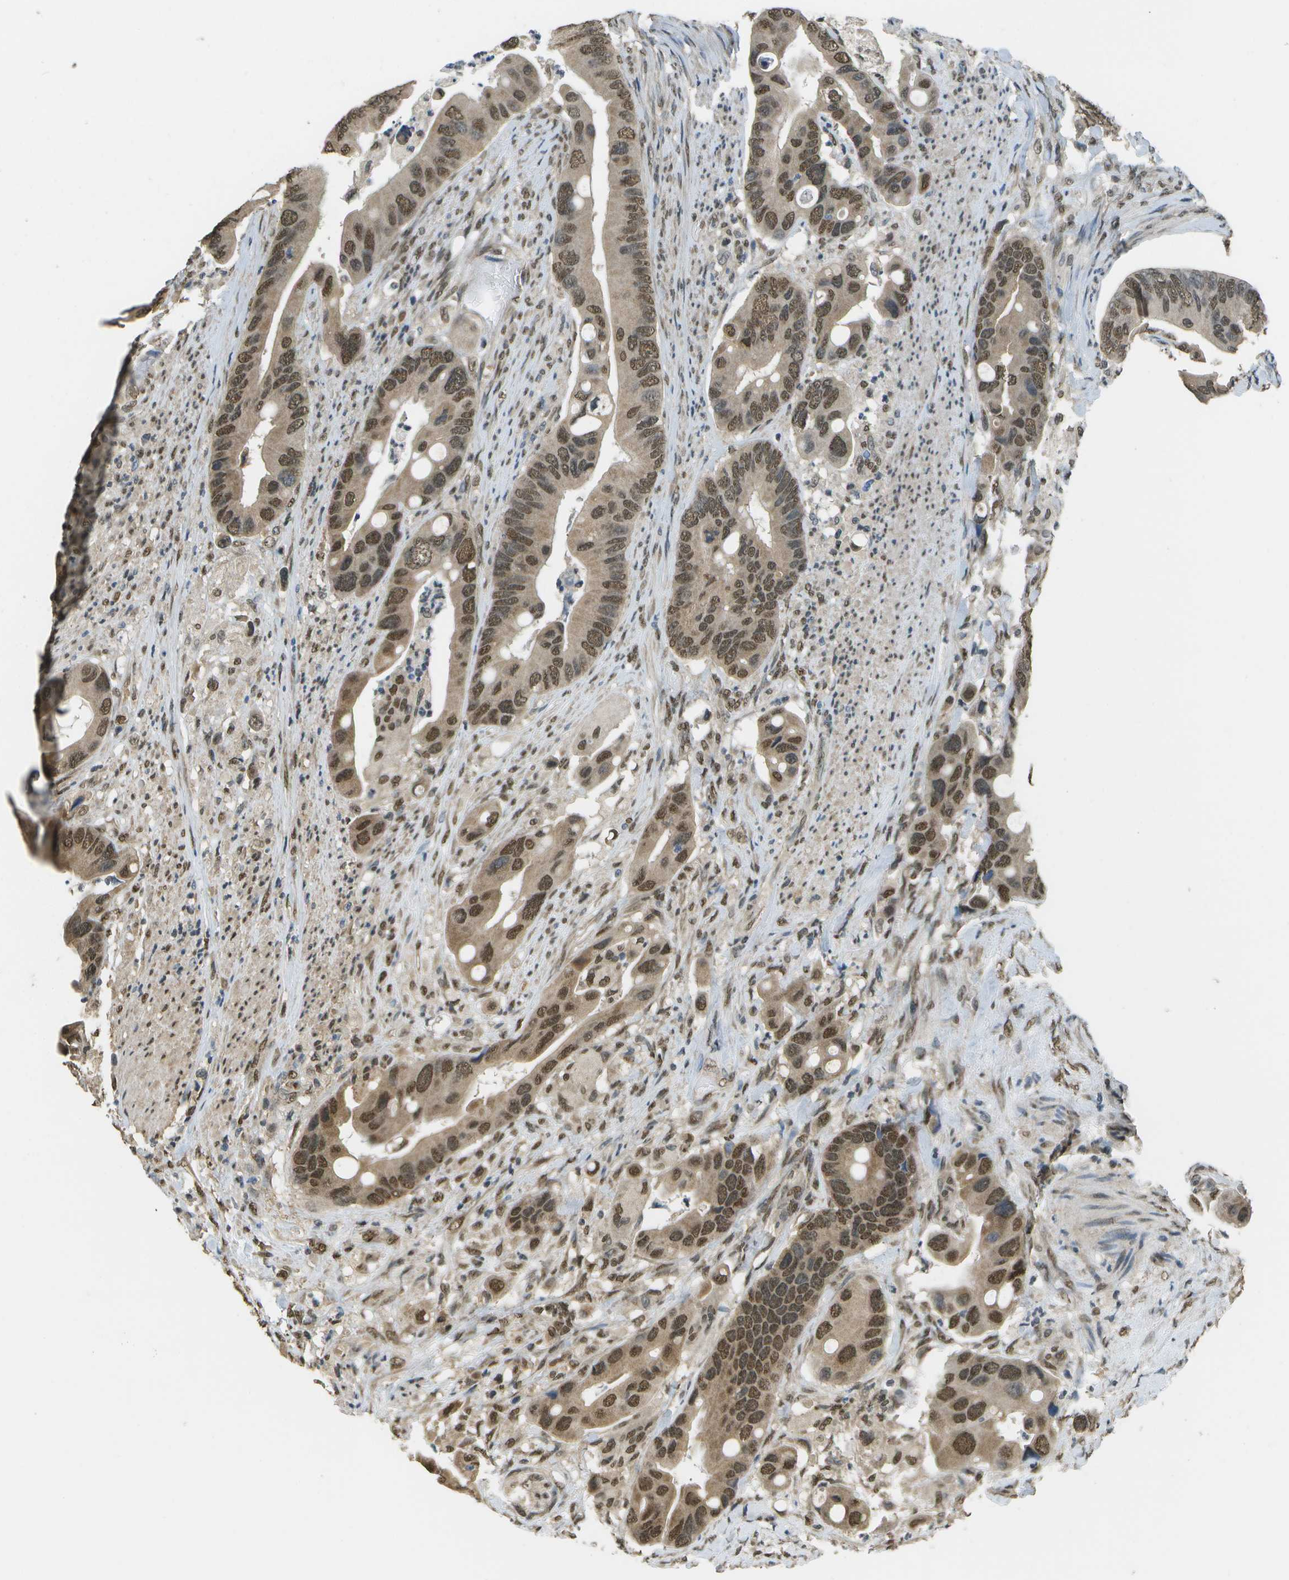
{"staining": {"intensity": "moderate", "quantity": ">75%", "location": "cytoplasmic/membranous,nuclear"}, "tissue": "colorectal cancer", "cell_type": "Tumor cells", "image_type": "cancer", "snomed": [{"axis": "morphology", "description": "Adenocarcinoma, NOS"}, {"axis": "topography", "description": "Rectum"}], "caption": "Immunohistochemical staining of human colorectal adenocarcinoma displays medium levels of moderate cytoplasmic/membranous and nuclear protein staining in approximately >75% of tumor cells.", "gene": "ABL2", "patient": {"sex": "female", "age": 57}}